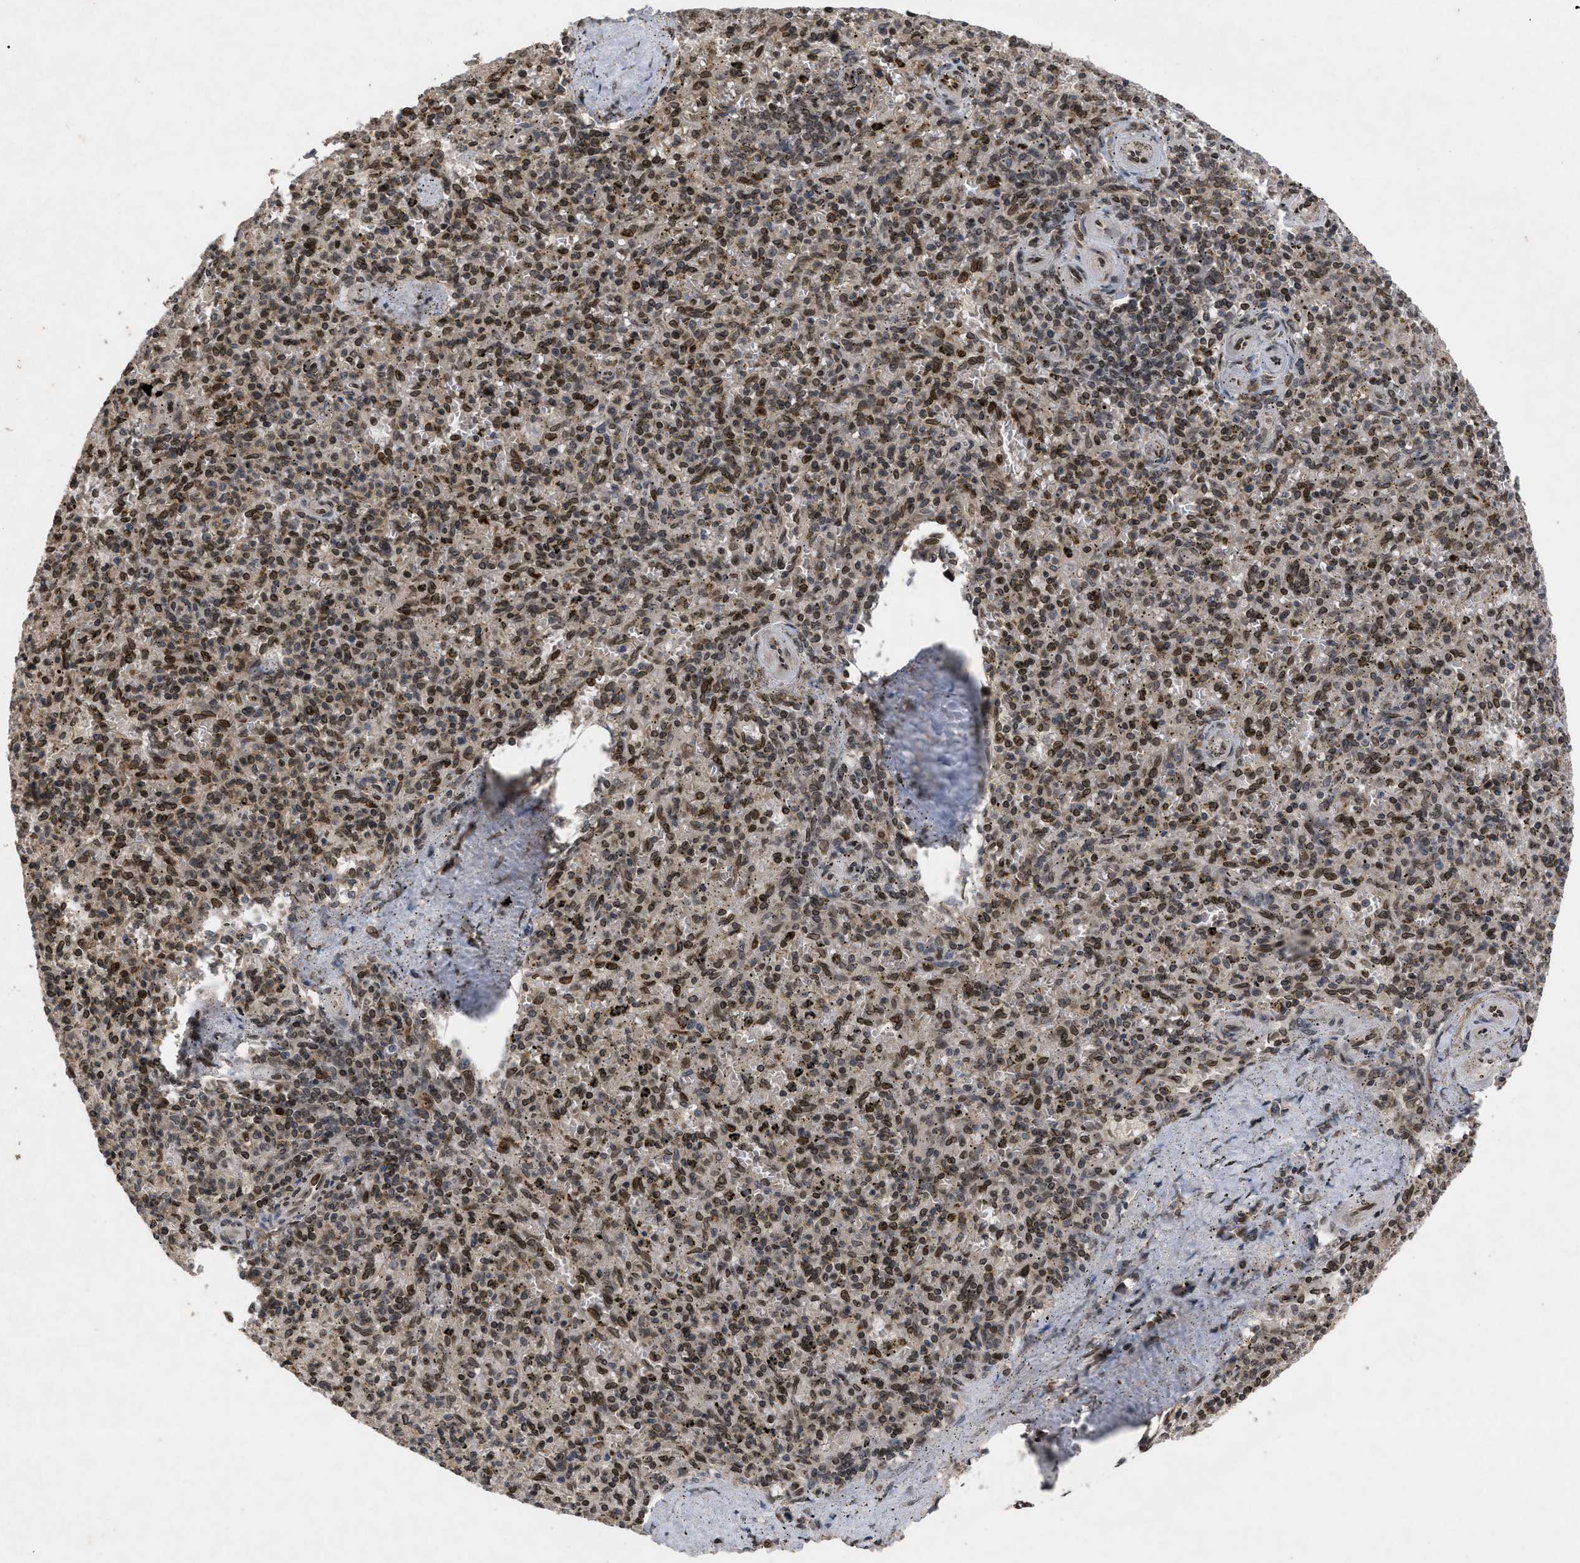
{"staining": {"intensity": "moderate", "quantity": ">75%", "location": "nuclear"}, "tissue": "spleen", "cell_type": "Cells in red pulp", "image_type": "normal", "snomed": [{"axis": "morphology", "description": "Normal tissue, NOS"}, {"axis": "topography", "description": "Spleen"}], "caption": "Spleen stained with immunohistochemistry (IHC) shows moderate nuclear expression in approximately >75% of cells in red pulp. (Stains: DAB in brown, nuclei in blue, Microscopy: brightfield microscopy at high magnification).", "gene": "CRY1", "patient": {"sex": "male", "age": 72}}